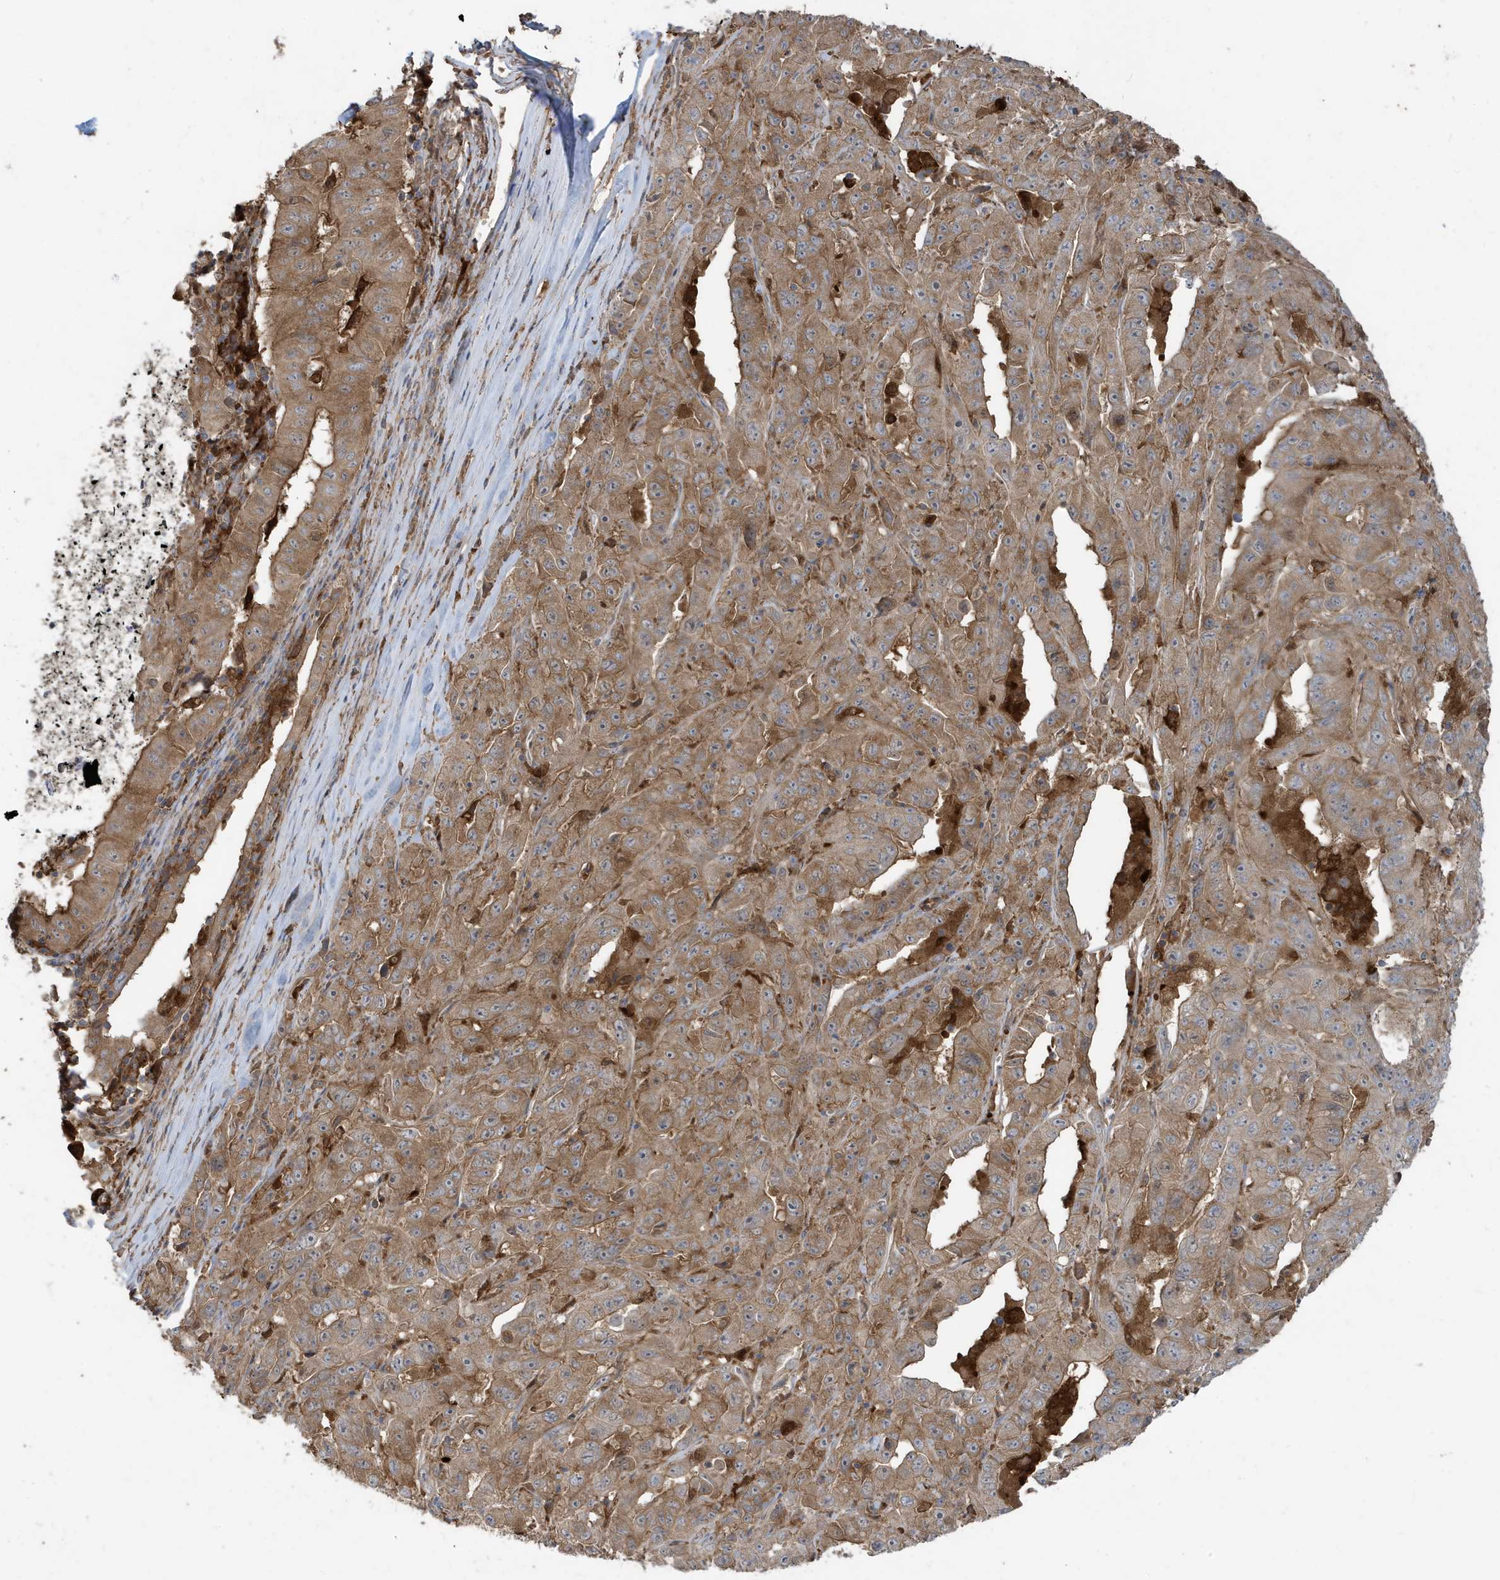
{"staining": {"intensity": "moderate", "quantity": ">75%", "location": "cytoplasmic/membranous"}, "tissue": "pancreatic cancer", "cell_type": "Tumor cells", "image_type": "cancer", "snomed": [{"axis": "morphology", "description": "Adenocarcinoma, NOS"}, {"axis": "topography", "description": "Pancreas"}], "caption": "High-power microscopy captured an IHC micrograph of pancreatic adenocarcinoma, revealing moderate cytoplasmic/membranous expression in about >75% of tumor cells. (Stains: DAB in brown, nuclei in blue, Microscopy: brightfield microscopy at high magnification).", "gene": "ABTB1", "patient": {"sex": "male", "age": 63}}